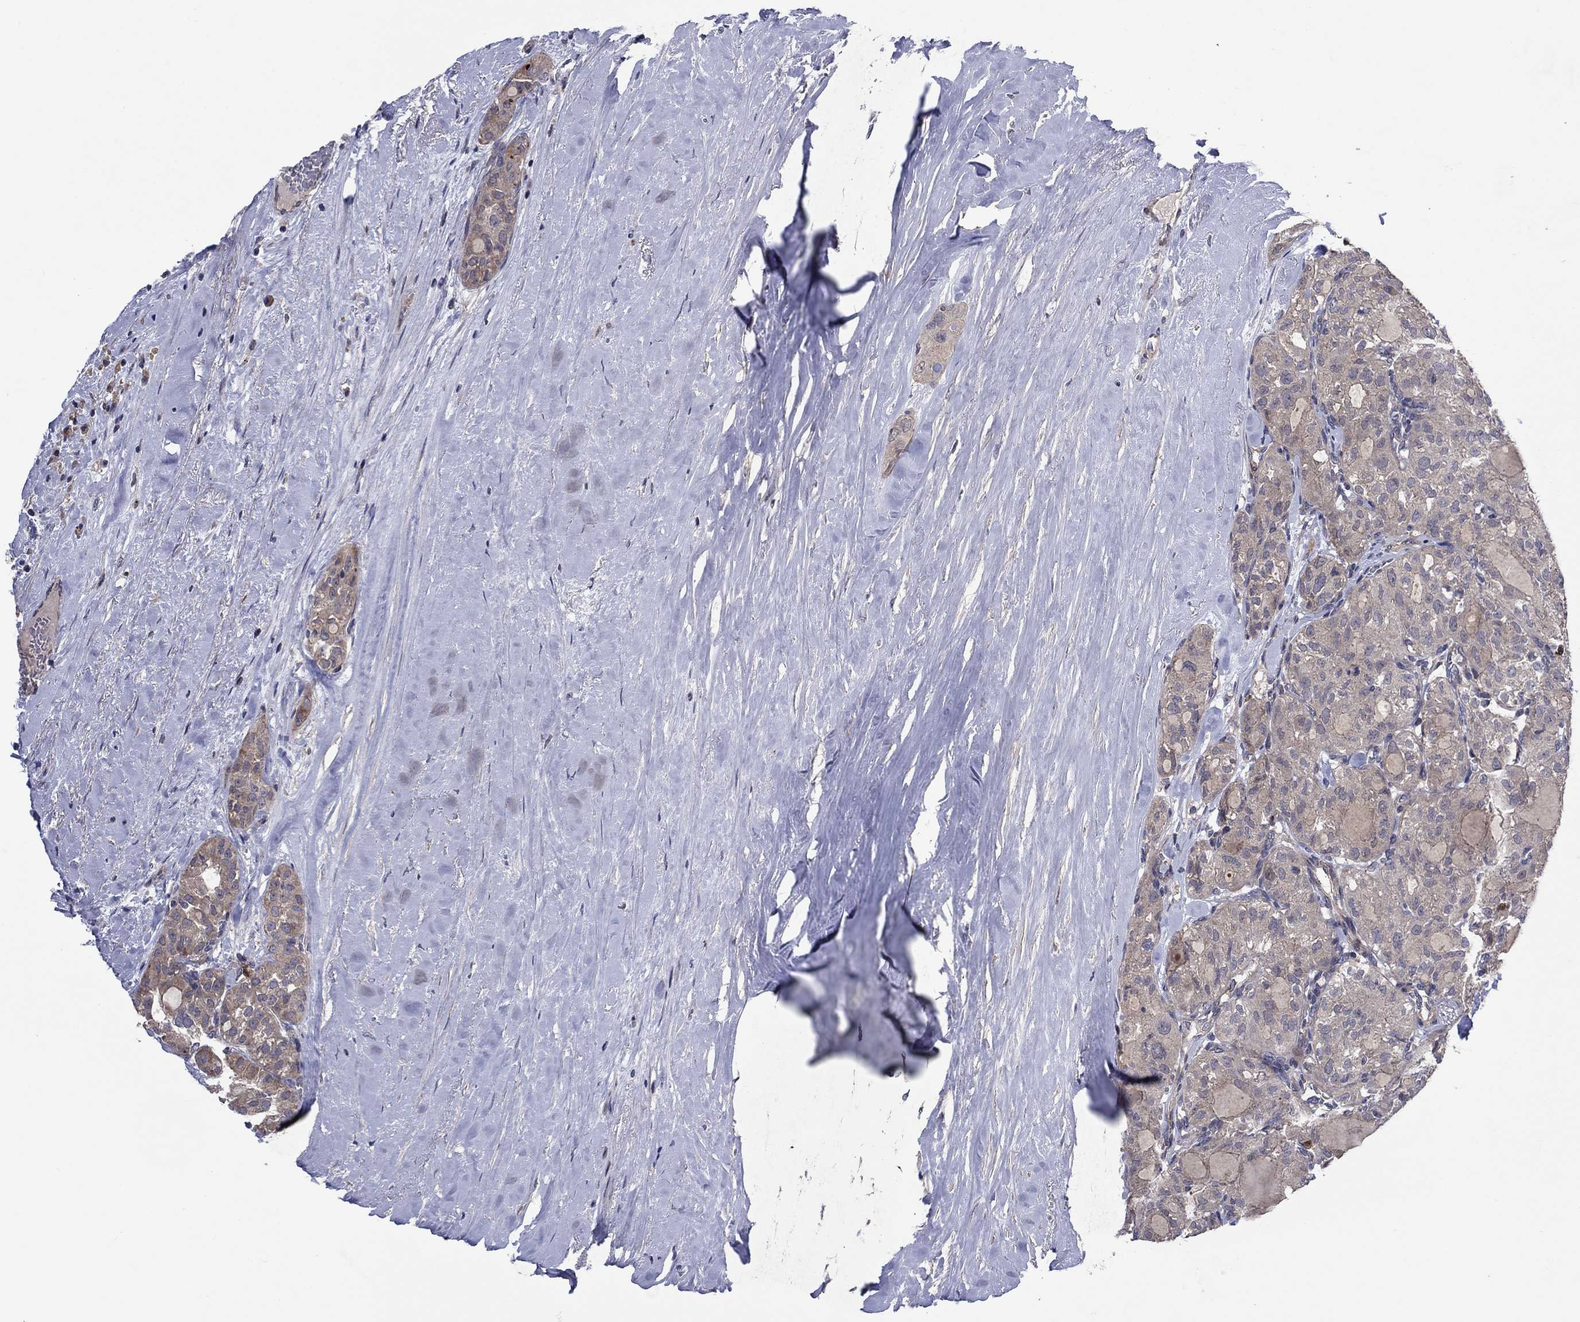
{"staining": {"intensity": "weak", "quantity": "<25%", "location": "cytoplasmic/membranous"}, "tissue": "thyroid cancer", "cell_type": "Tumor cells", "image_type": "cancer", "snomed": [{"axis": "morphology", "description": "Follicular adenoma carcinoma, NOS"}, {"axis": "topography", "description": "Thyroid gland"}], "caption": "Tumor cells show no significant protein expression in thyroid follicular adenoma carcinoma.", "gene": "MSRB1", "patient": {"sex": "male", "age": 75}}